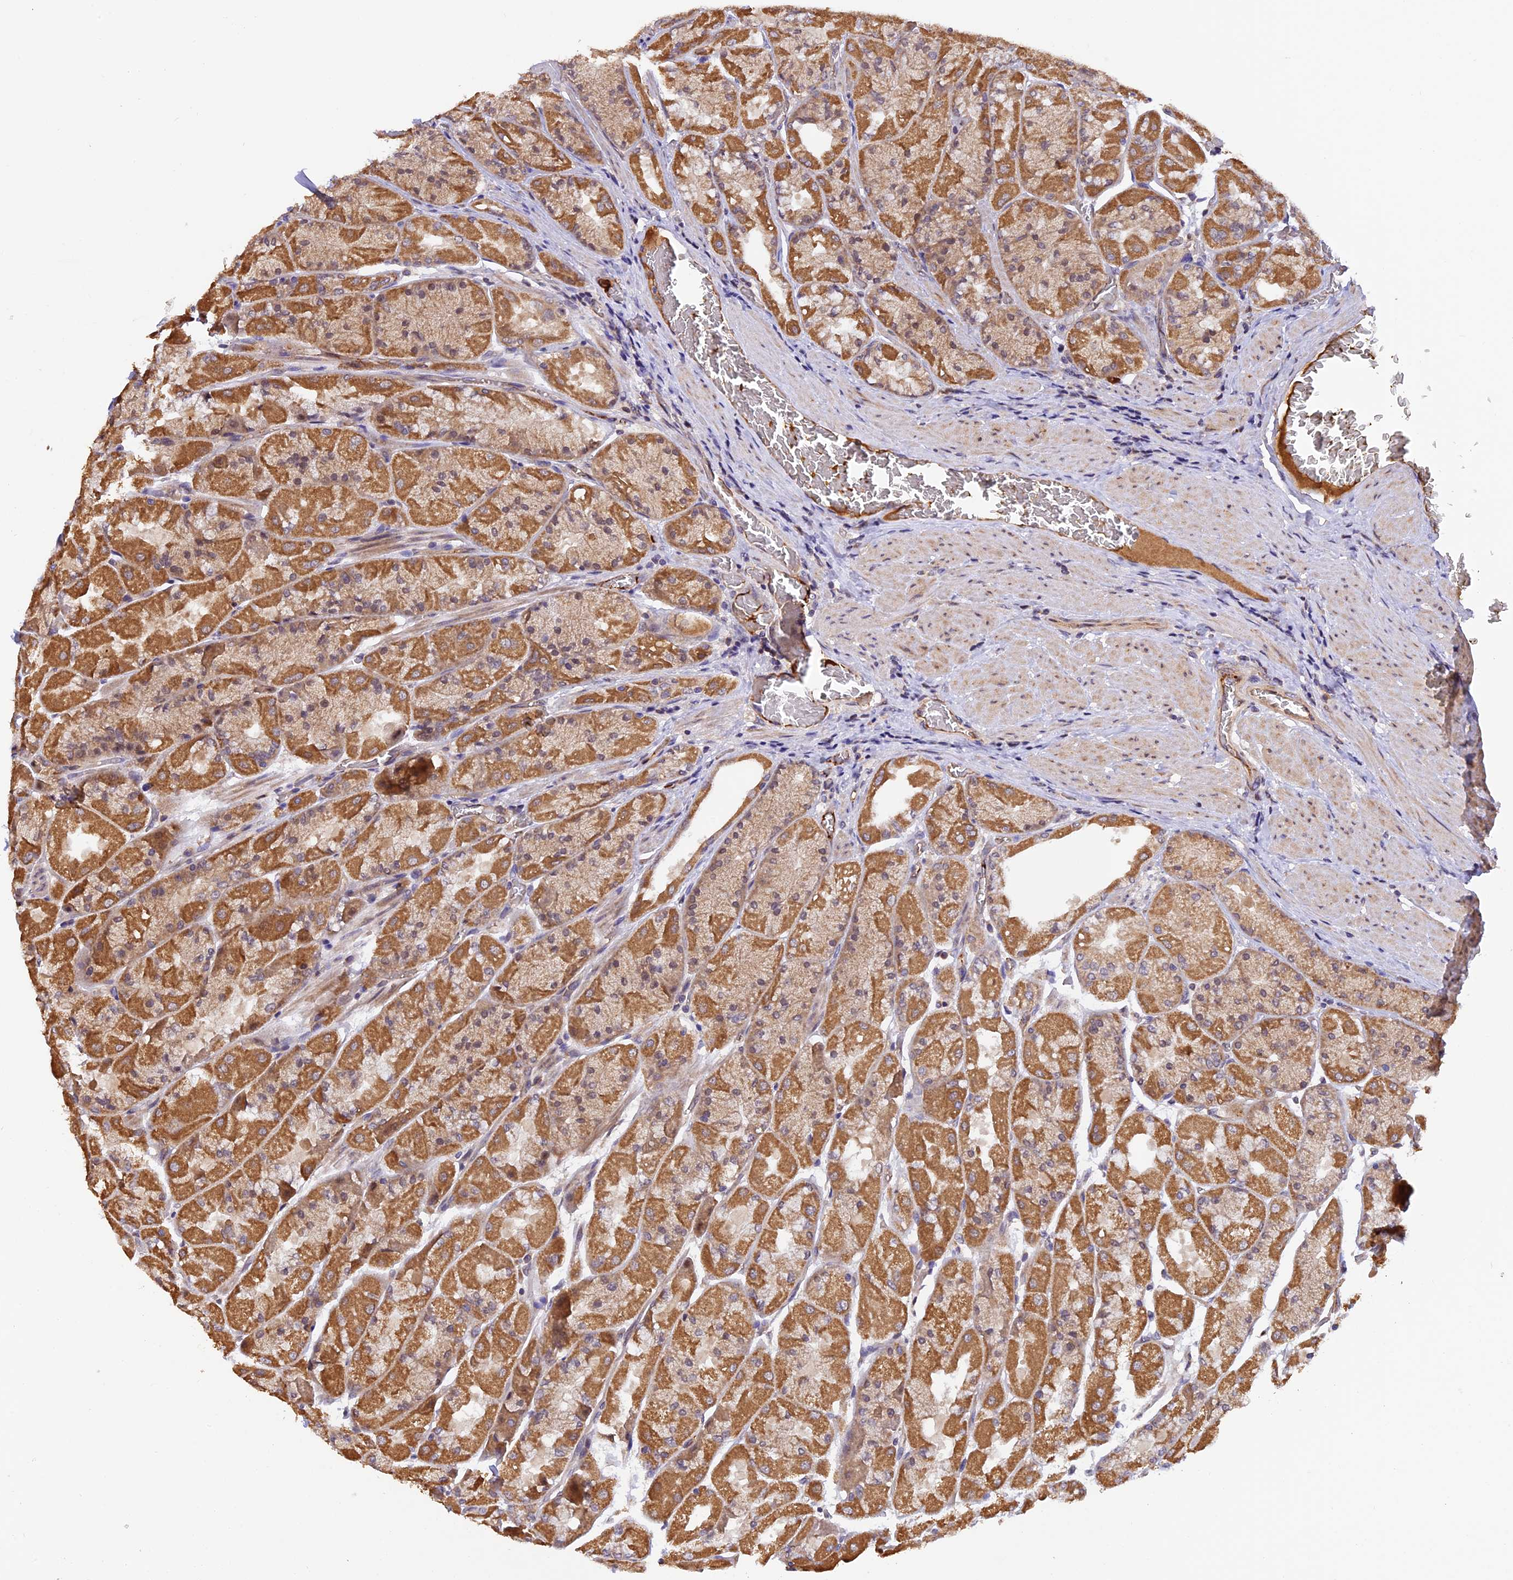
{"staining": {"intensity": "moderate", "quantity": ">75%", "location": "cytoplasmic/membranous"}, "tissue": "stomach", "cell_type": "Glandular cells", "image_type": "normal", "snomed": [{"axis": "morphology", "description": "Normal tissue, NOS"}, {"axis": "topography", "description": "Stomach"}], "caption": "A high-resolution histopathology image shows immunohistochemistry staining of benign stomach, which displays moderate cytoplasmic/membranous staining in approximately >75% of glandular cells.", "gene": "MNS1", "patient": {"sex": "female", "age": 61}}